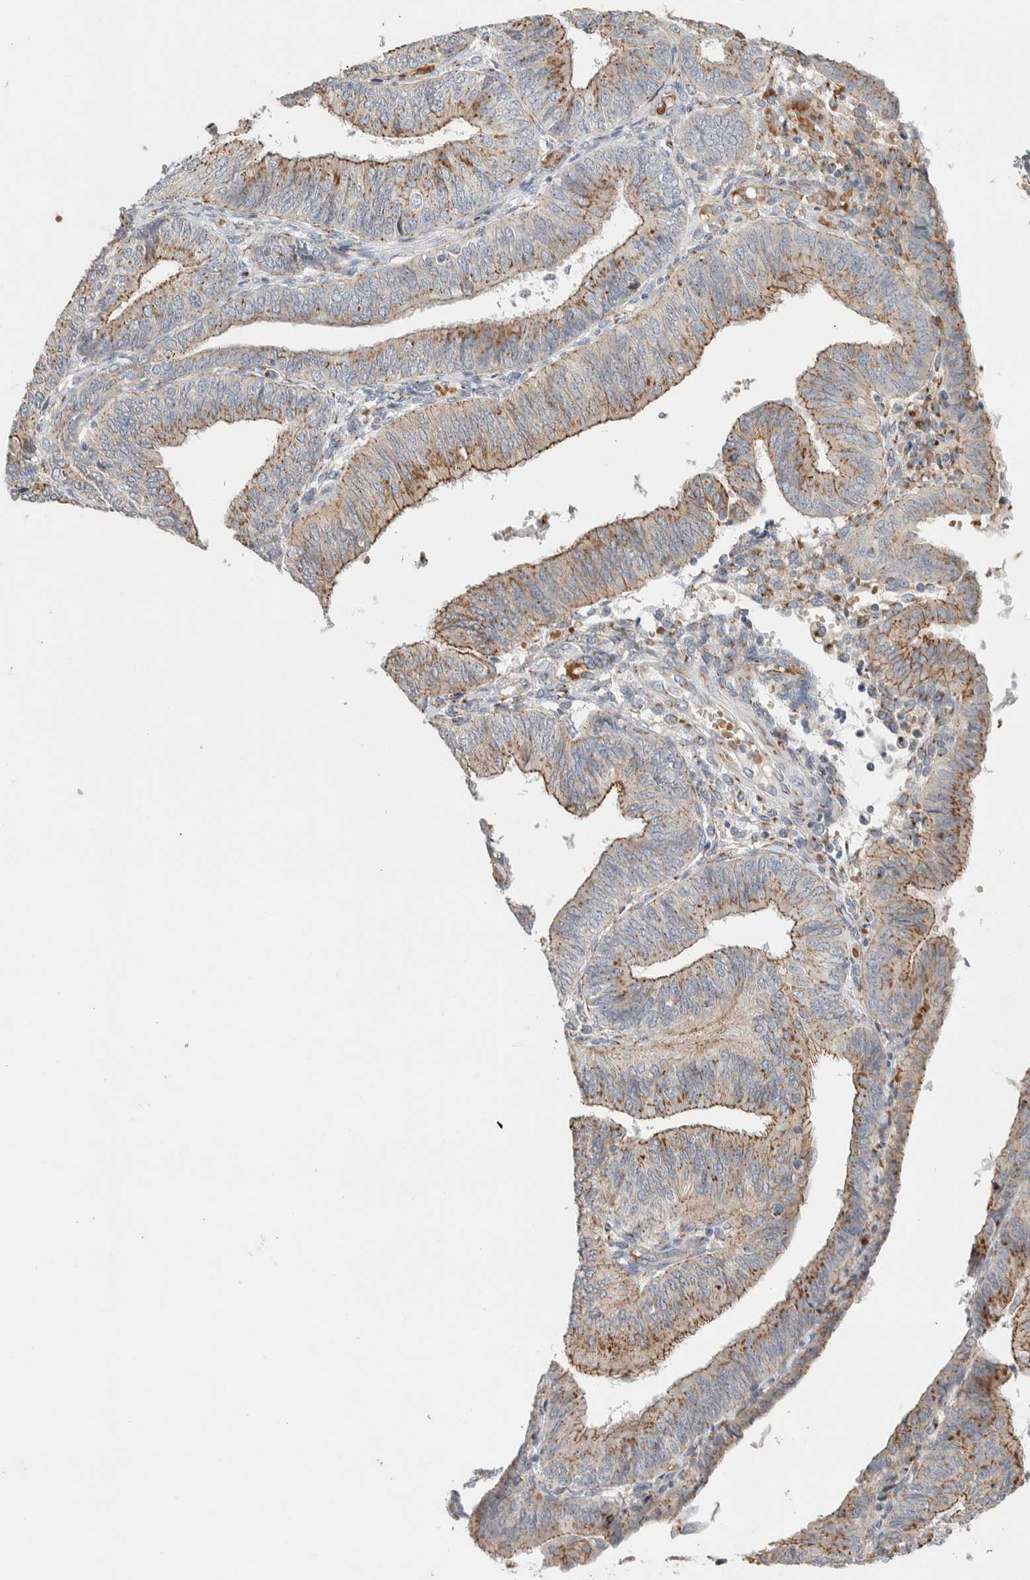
{"staining": {"intensity": "moderate", "quantity": "25%-75%", "location": "cytoplasmic/membranous"}, "tissue": "endometrial cancer", "cell_type": "Tumor cells", "image_type": "cancer", "snomed": [{"axis": "morphology", "description": "Adenocarcinoma, NOS"}, {"axis": "topography", "description": "Endometrium"}], "caption": "Human endometrial adenocarcinoma stained for a protein (brown) displays moderate cytoplasmic/membranous positive staining in approximately 25%-75% of tumor cells.", "gene": "SLC38A10", "patient": {"sex": "female", "age": 58}}